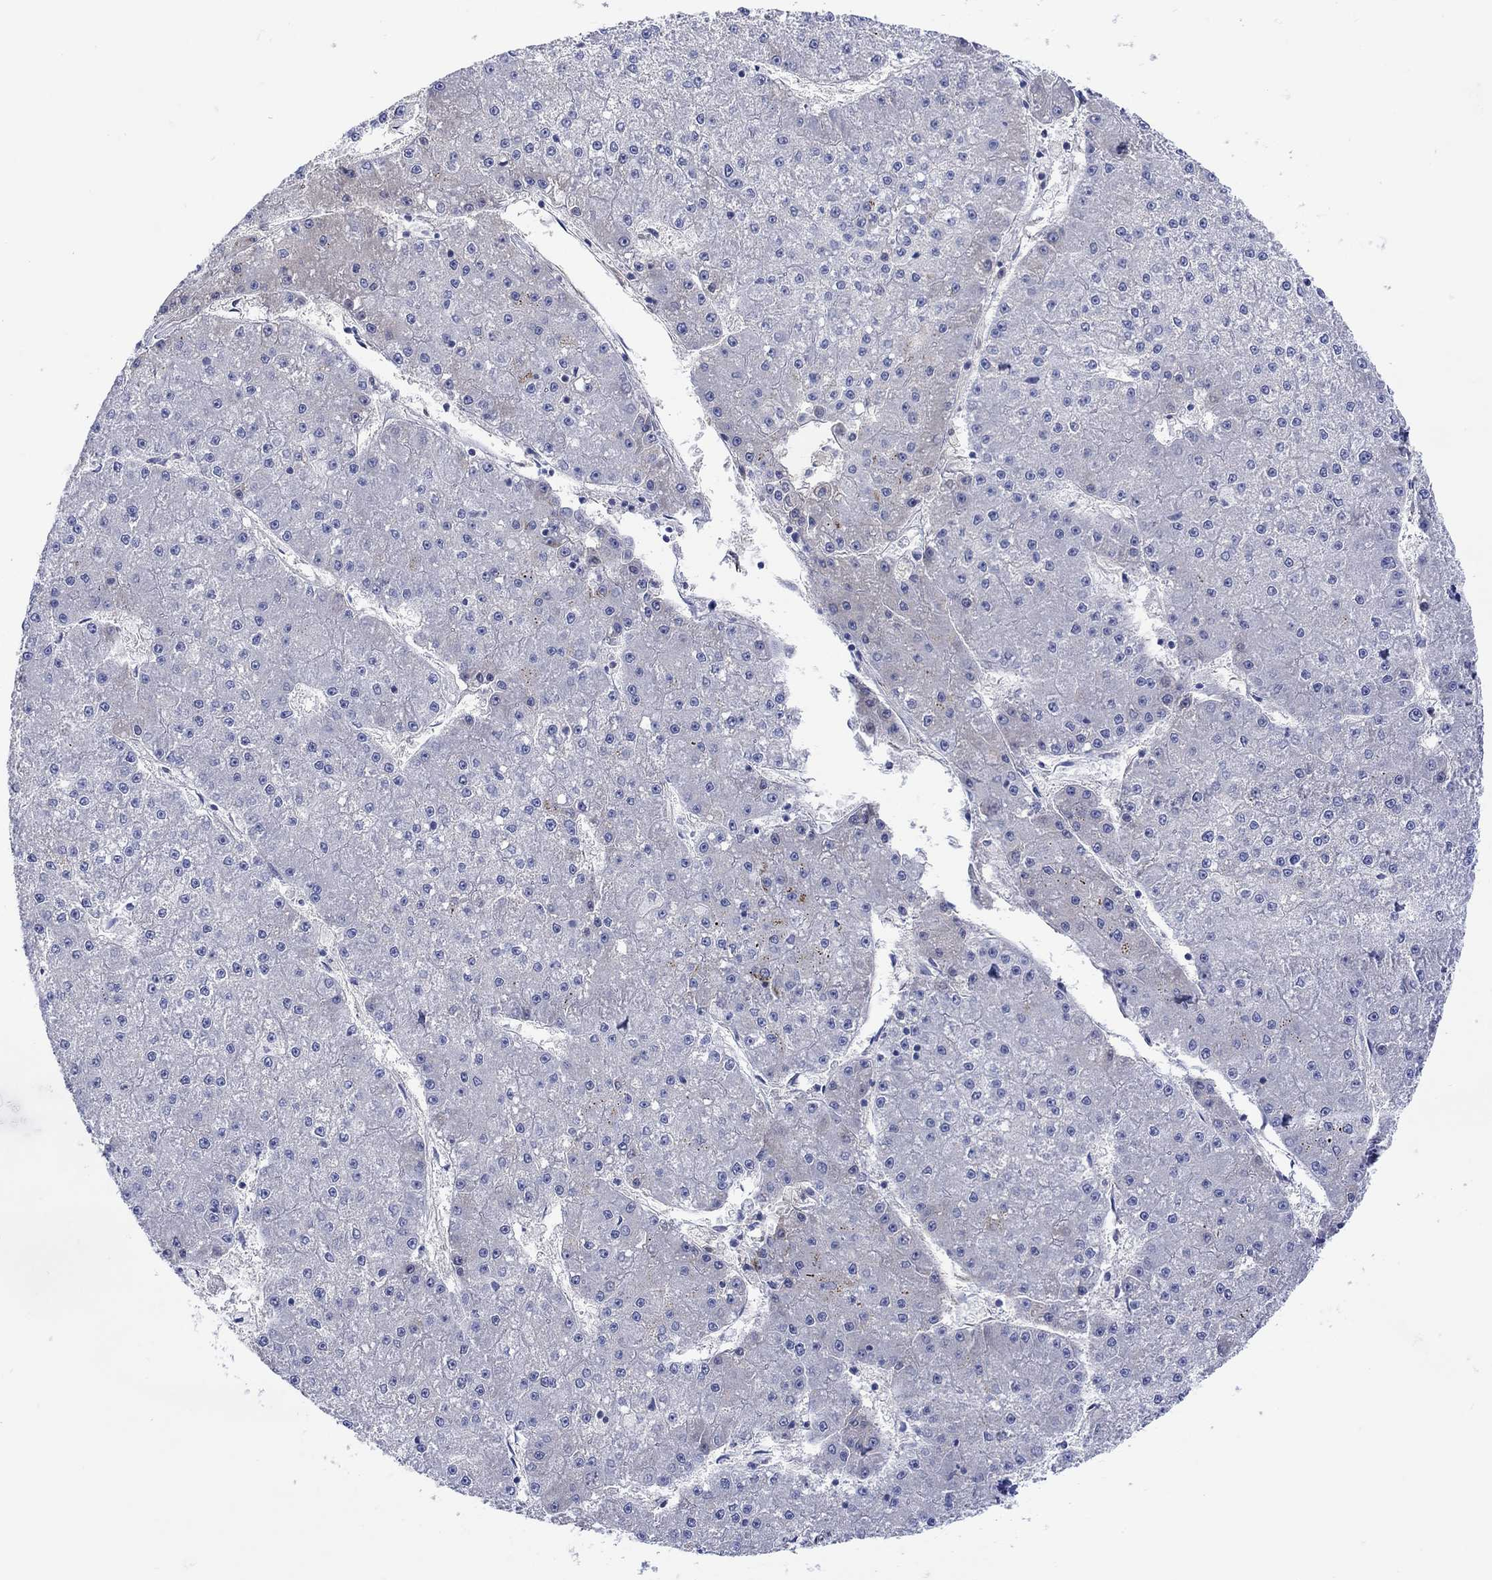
{"staining": {"intensity": "negative", "quantity": "none", "location": "none"}, "tissue": "liver cancer", "cell_type": "Tumor cells", "image_type": "cancer", "snomed": [{"axis": "morphology", "description": "Carcinoma, Hepatocellular, NOS"}, {"axis": "topography", "description": "Liver"}], "caption": "The image reveals no staining of tumor cells in liver hepatocellular carcinoma.", "gene": "MSI1", "patient": {"sex": "male", "age": 73}}